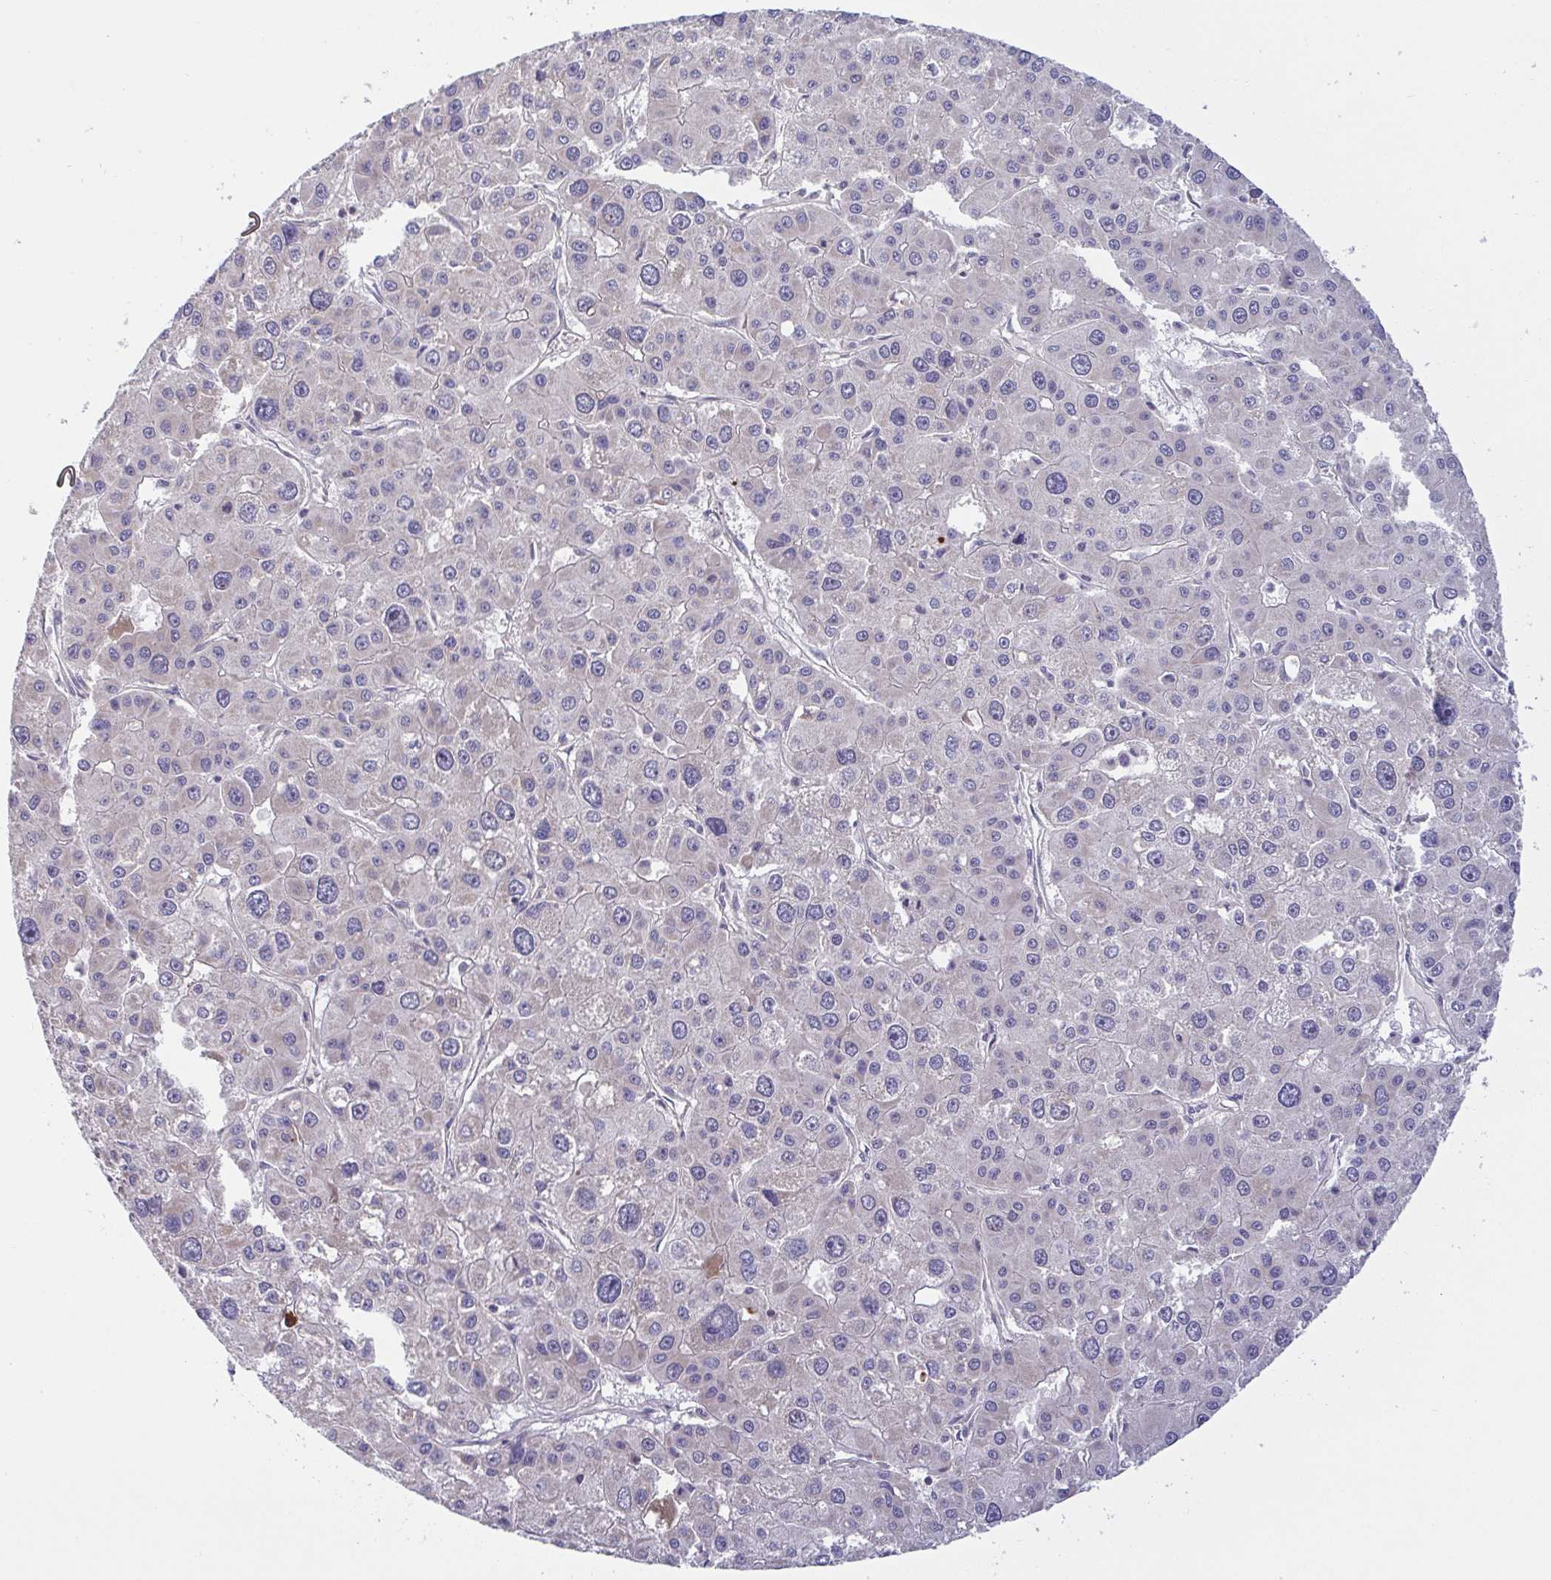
{"staining": {"intensity": "negative", "quantity": "none", "location": "none"}, "tissue": "liver cancer", "cell_type": "Tumor cells", "image_type": "cancer", "snomed": [{"axis": "morphology", "description": "Carcinoma, Hepatocellular, NOS"}, {"axis": "topography", "description": "Liver"}], "caption": "Hepatocellular carcinoma (liver) stained for a protein using IHC demonstrates no positivity tumor cells.", "gene": "OSBPL7", "patient": {"sex": "male", "age": 73}}